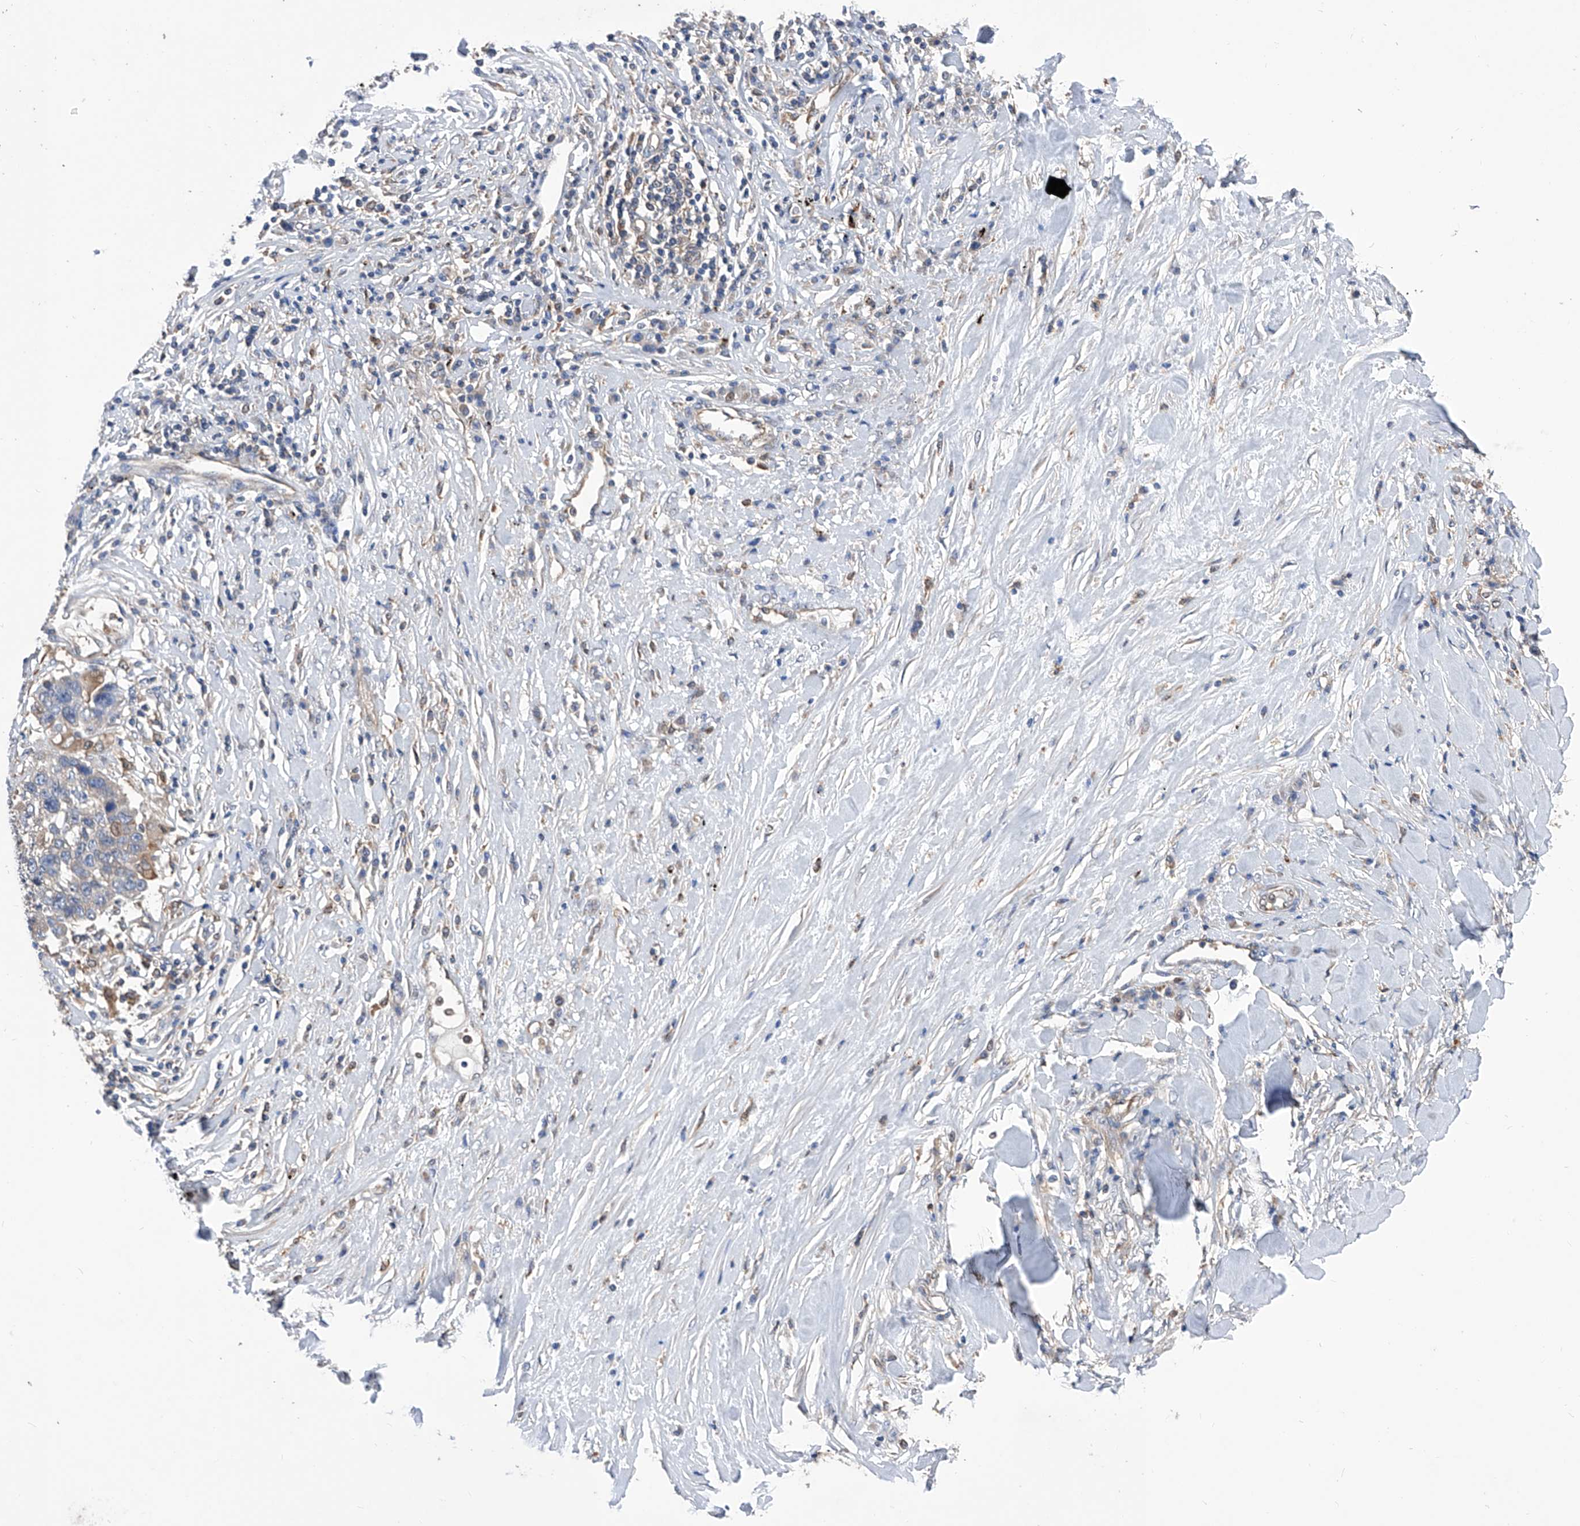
{"staining": {"intensity": "negative", "quantity": "none", "location": "none"}, "tissue": "lung cancer", "cell_type": "Tumor cells", "image_type": "cancer", "snomed": [{"axis": "morphology", "description": "Squamous cell carcinoma, NOS"}, {"axis": "topography", "description": "Lung"}], "caption": "This is an IHC image of lung cancer (squamous cell carcinoma). There is no positivity in tumor cells.", "gene": "SPATA20", "patient": {"sex": "male", "age": 66}}